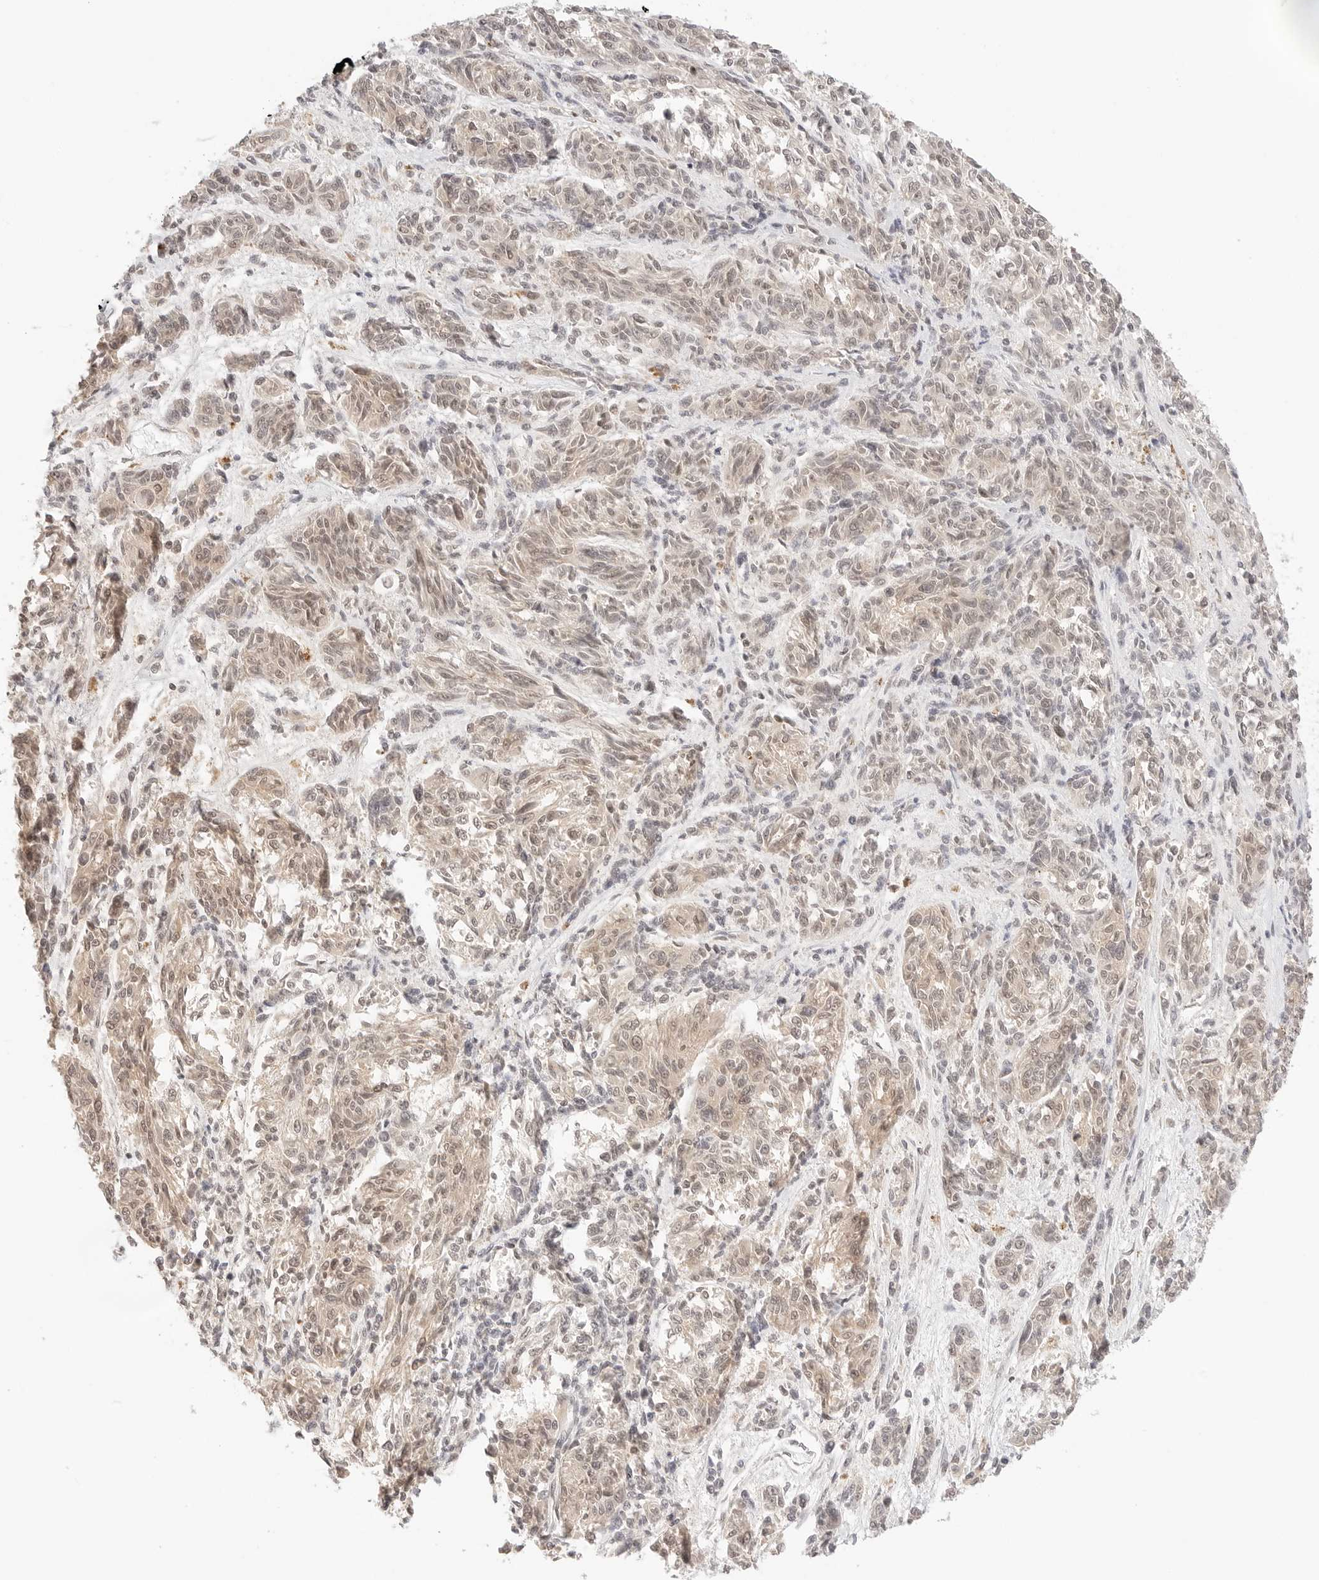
{"staining": {"intensity": "weak", "quantity": ">75%", "location": "cytoplasmic/membranous,nuclear"}, "tissue": "melanoma", "cell_type": "Tumor cells", "image_type": "cancer", "snomed": [{"axis": "morphology", "description": "Malignant melanoma, NOS"}, {"axis": "topography", "description": "Skin"}], "caption": "Immunohistochemistry (IHC) image of human melanoma stained for a protein (brown), which shows low levels of weak cytoplasmic/membranous and nuclear positivity in about >75% of tumor cells.", "gene": "SEPTIN4", "patient": {"sex": "male", "age": 53}}